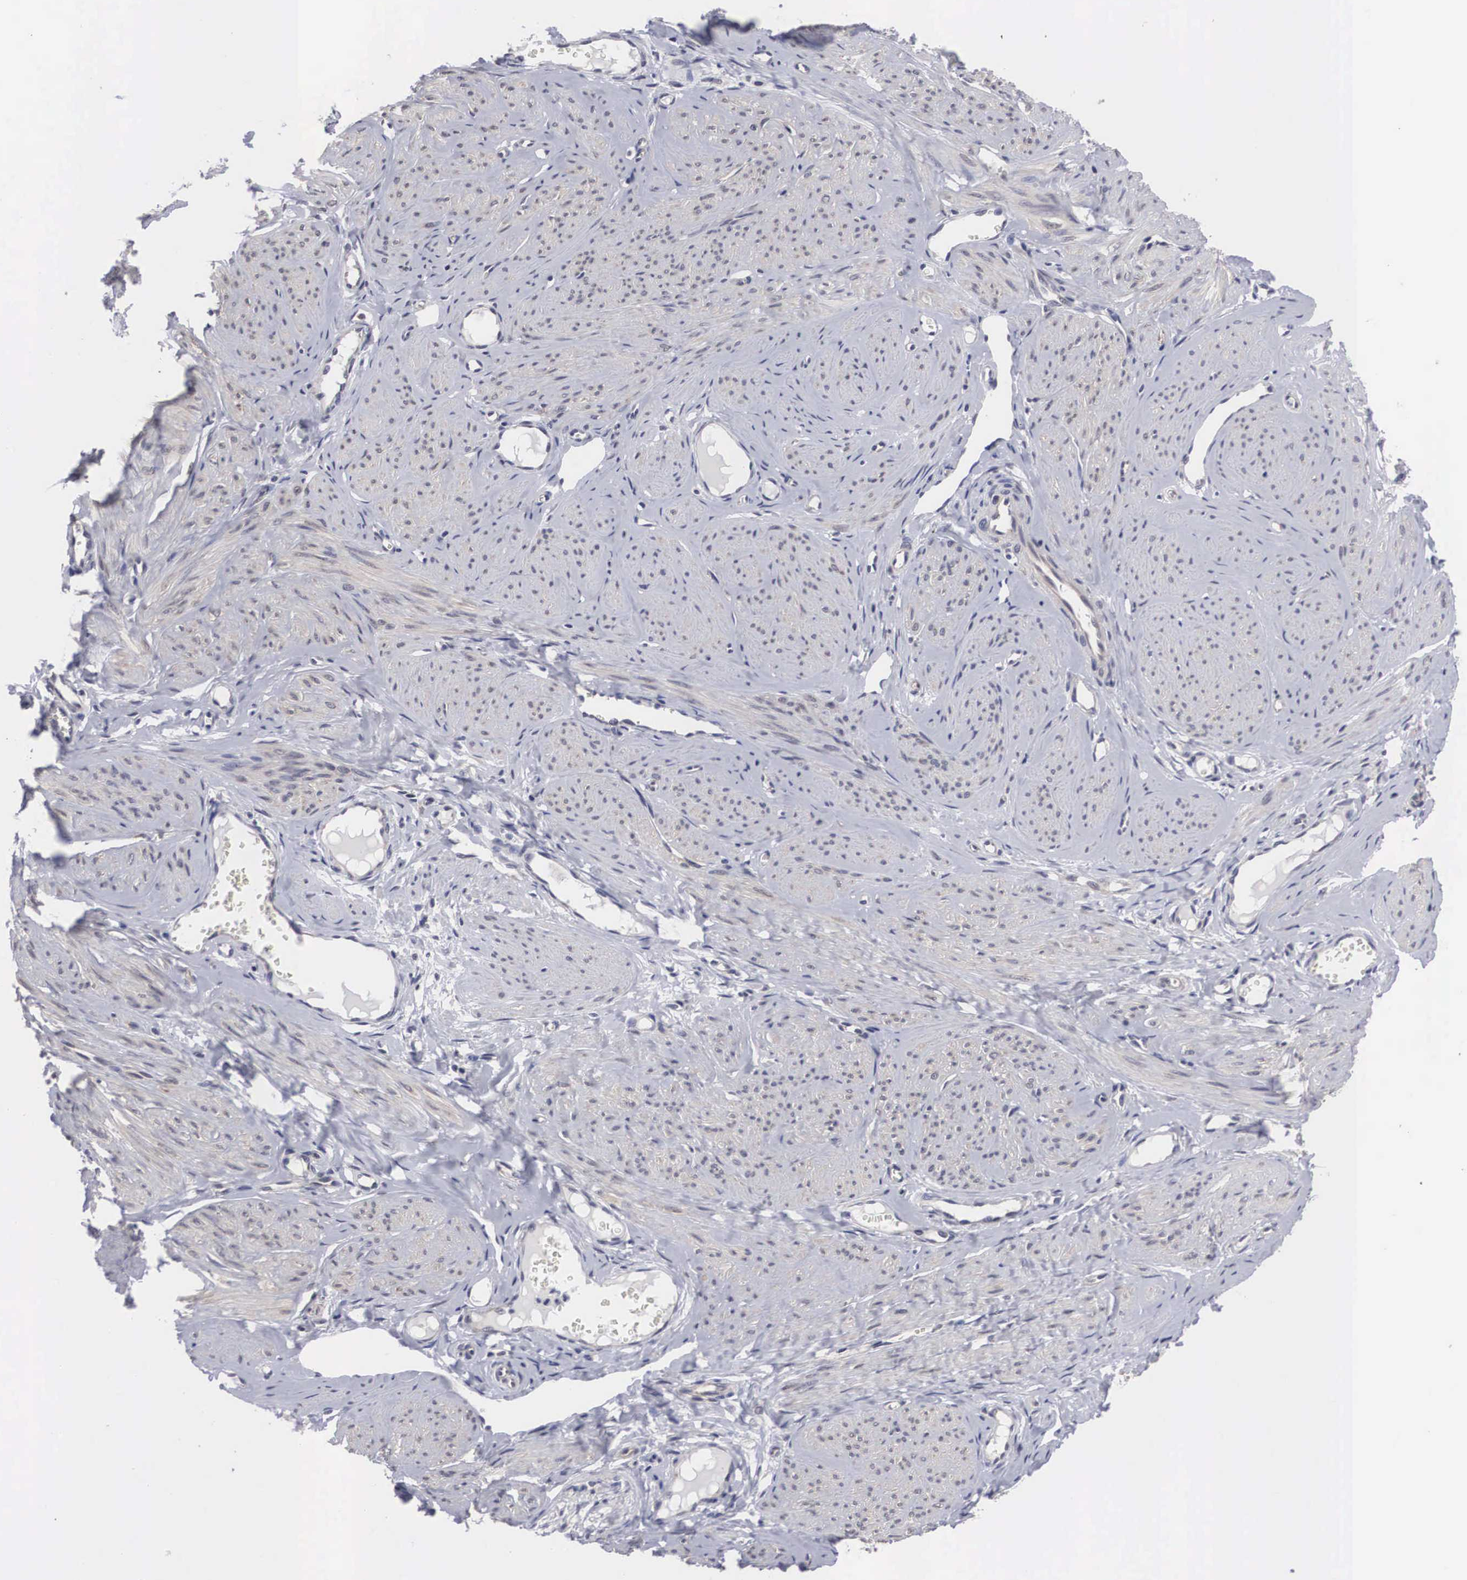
{"staining": {"intensity": "negative", "quantity": "none", "location": "none"}, "tissue": "smooth muscle", "cell_type": "Smooth muscle cells", "image_type": "normal", "snomed": [{"axis": "morphology", "description": "Normal tissue, NOS"}, {"axis": "topography", "description": "Uterus"}], "caption": "Smooth muscle stained for a protein using immunohistochemistry (IHC) reveals no positivity smooth muscle cells.", "gene": "OTX2", "patient": {"sex": "female", "age": 45}}